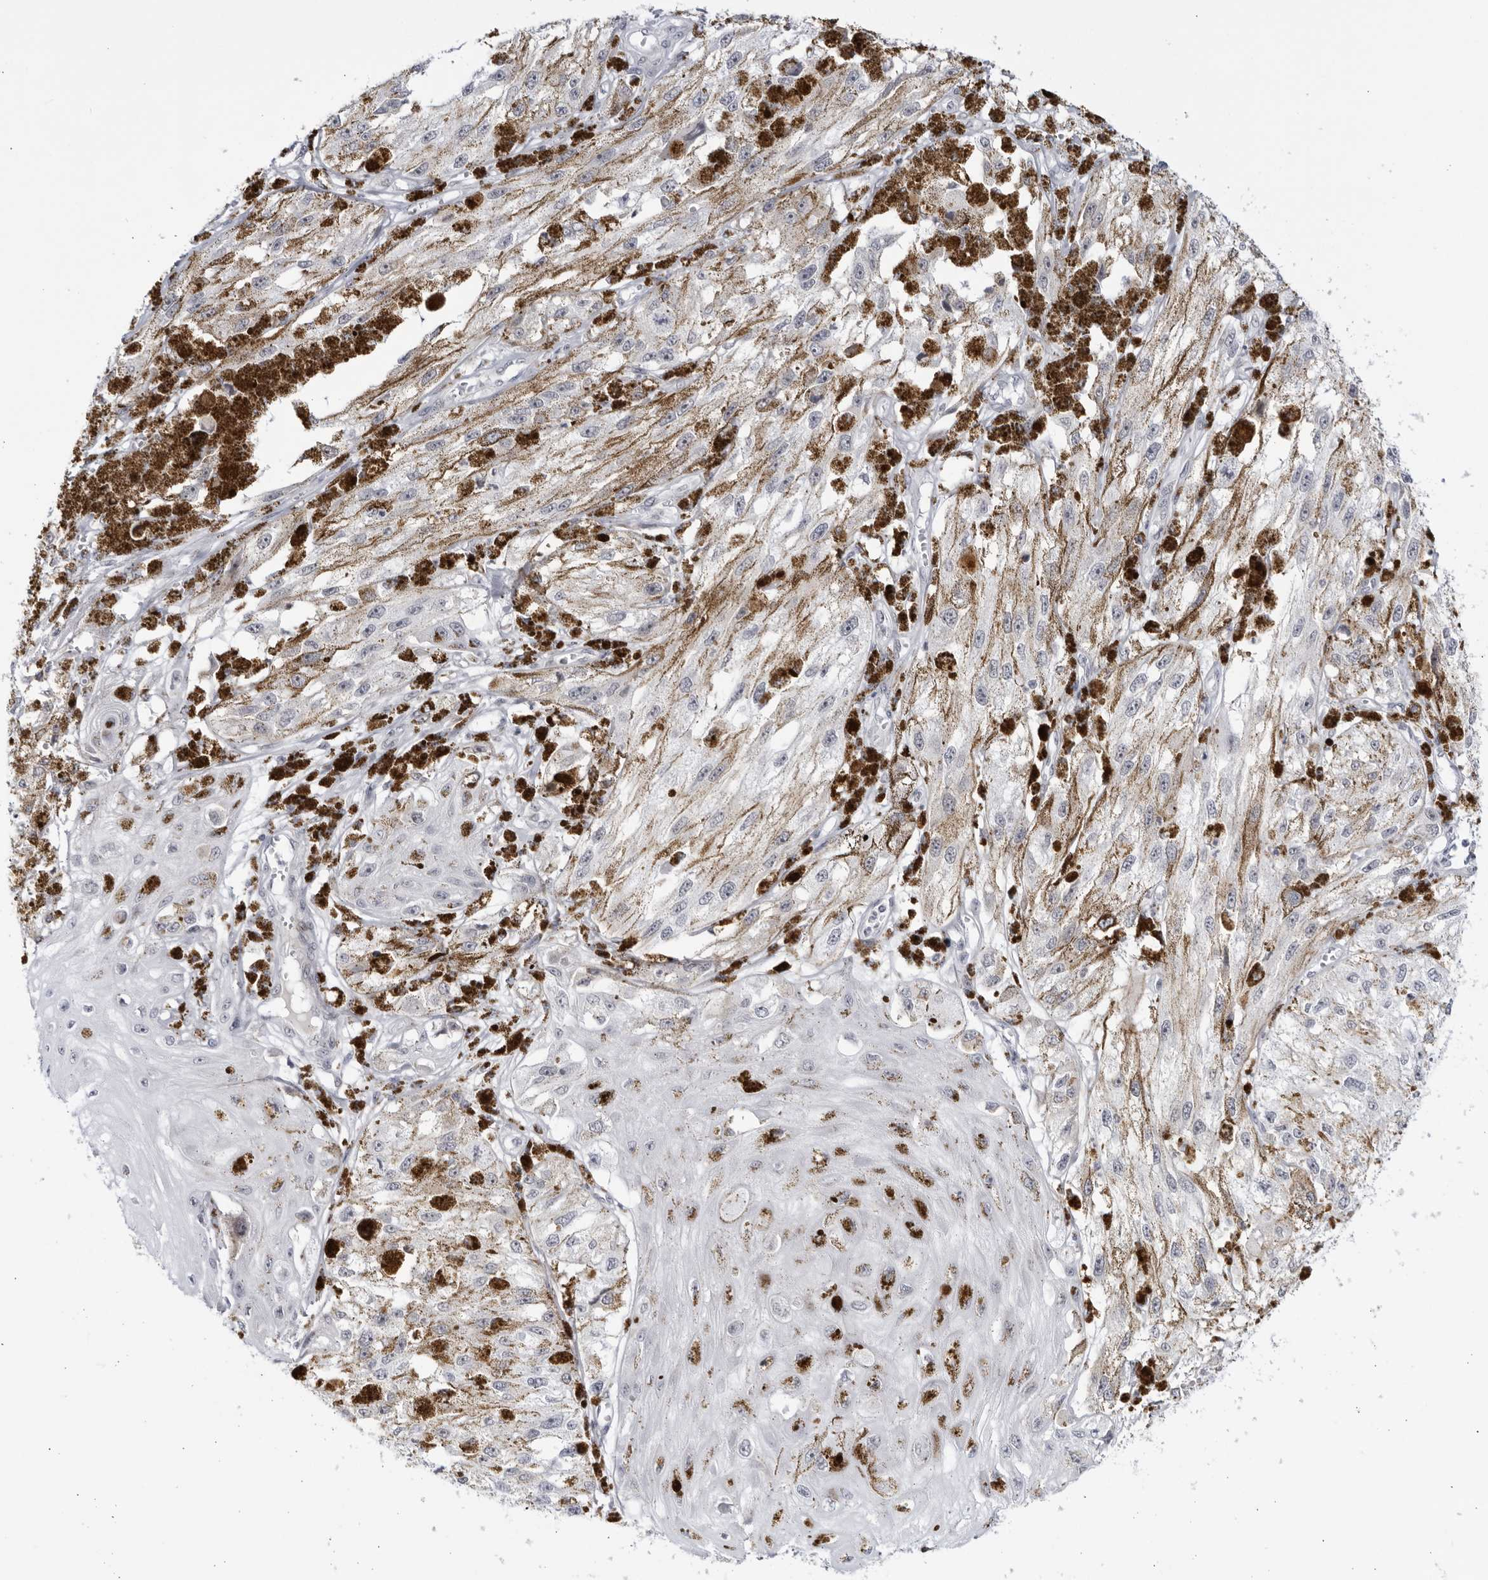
{"staining": {"intensity": "negative", "quantity": "none", "location": "none"}, "tissue": "melanoma", "cell_type": "Tumor cells", "image_type": "cancer", "snomed": [{"axis": "morphology", "description": "Malignant melanoma, NOS"}, {"axis": "topography", "description": "Skin"}], "caption": "Tumor cells are negative for protein expression in human malignant melanoma. (DAB (3,3'-diaminobenzidine) immunohistochemistry with hematoxylin counter stain).", "gene": "CNBD1", "patient": {"sex": "male", "age": 88}}